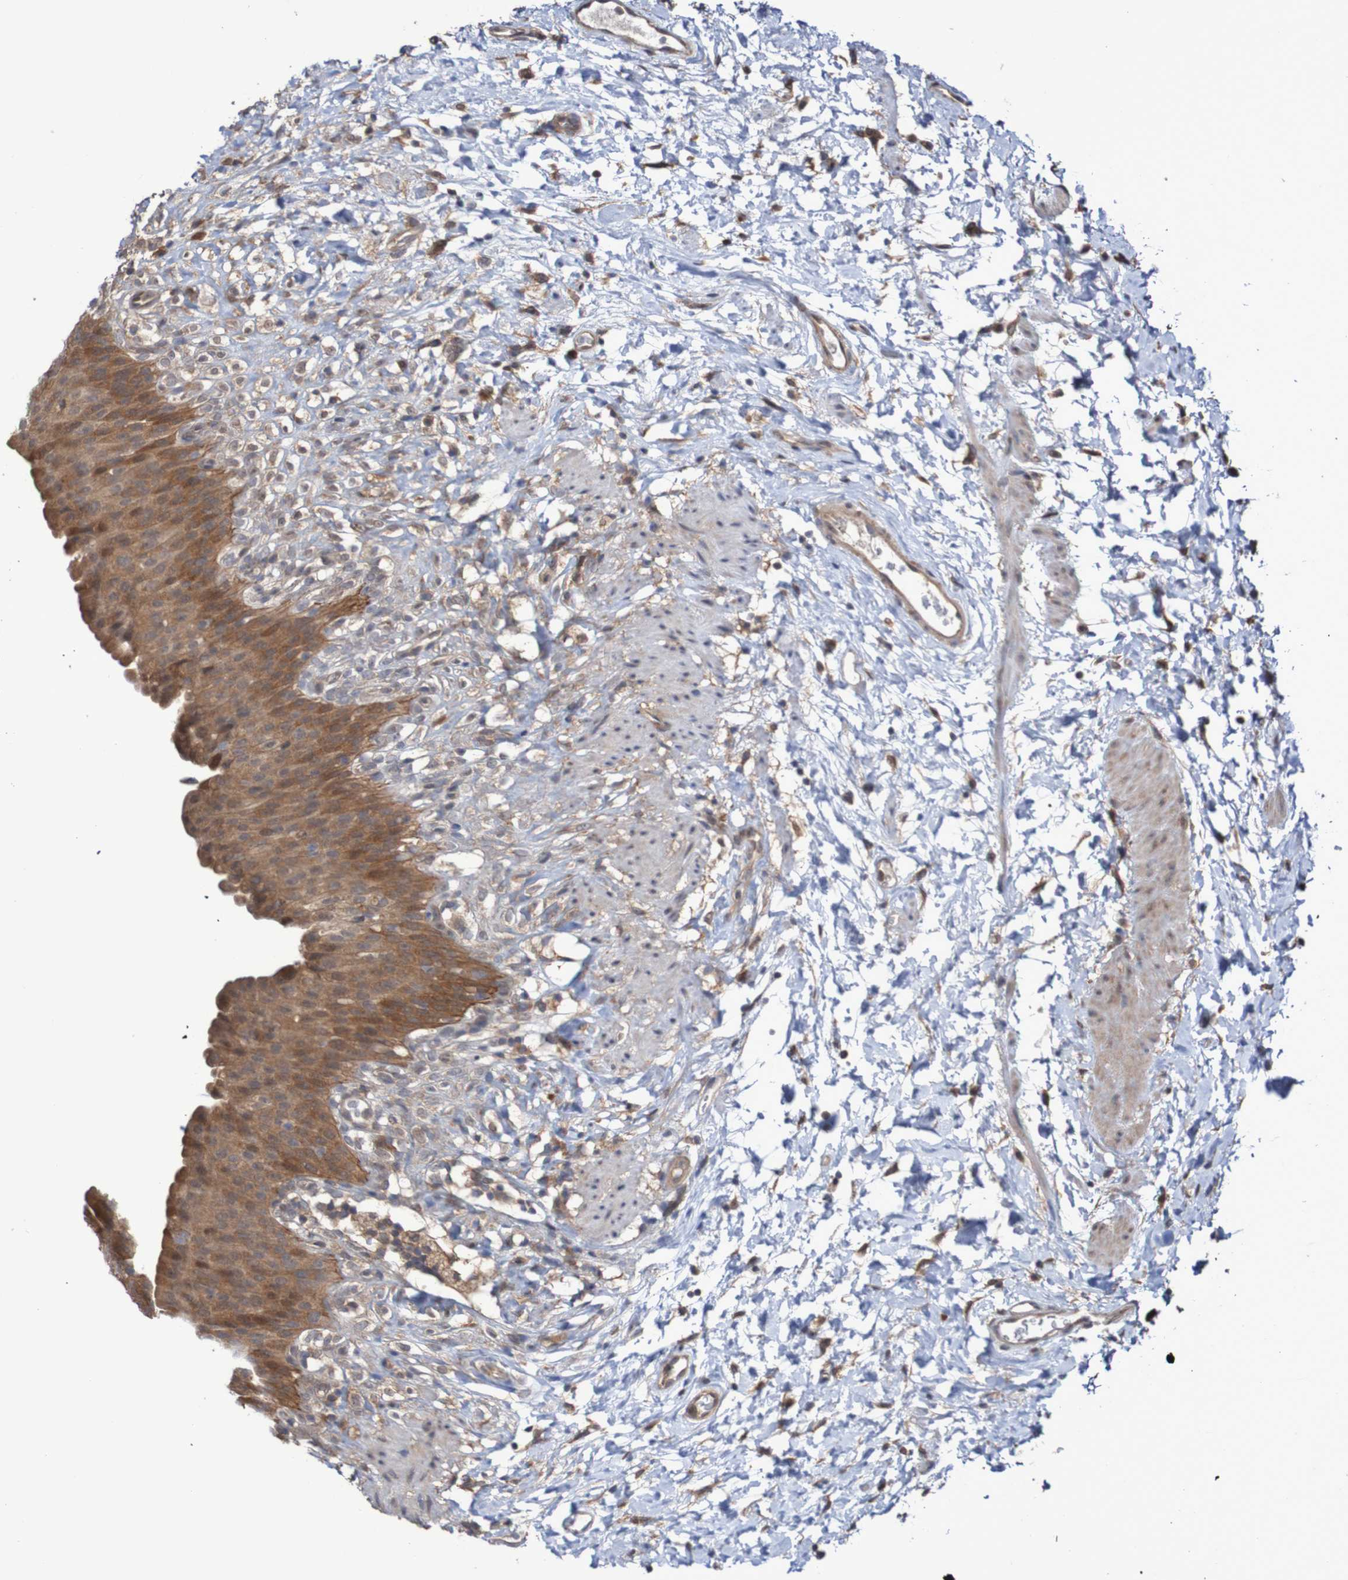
{"staining": {"intensity": "moderate", "quantity": ">75%", "location": "cytoplasmic/membranous"}, "tissue": "urinary bladder", "cell_type": "Urothelial cells", "image_type": "normal", "snomed": [{"axis": "morphology", "description": "Normal tissue, NOS"}, {"axis": "topography", "description": "Urinary bladder"}], "caption": "DAB (3,3'-diaminobenzidine) immunohistochemical staining of benign urinary bladder exhibits moderate cytoplasmic/membranous protein expression in approximately >75% of urothelial cells. (DAB (3,3'-diaminobenzidine) IHC, brown staining for protein, blue staining for nuclei).", "gene": "PHPT1", "patient": {"sex": "female", "age": 79}}